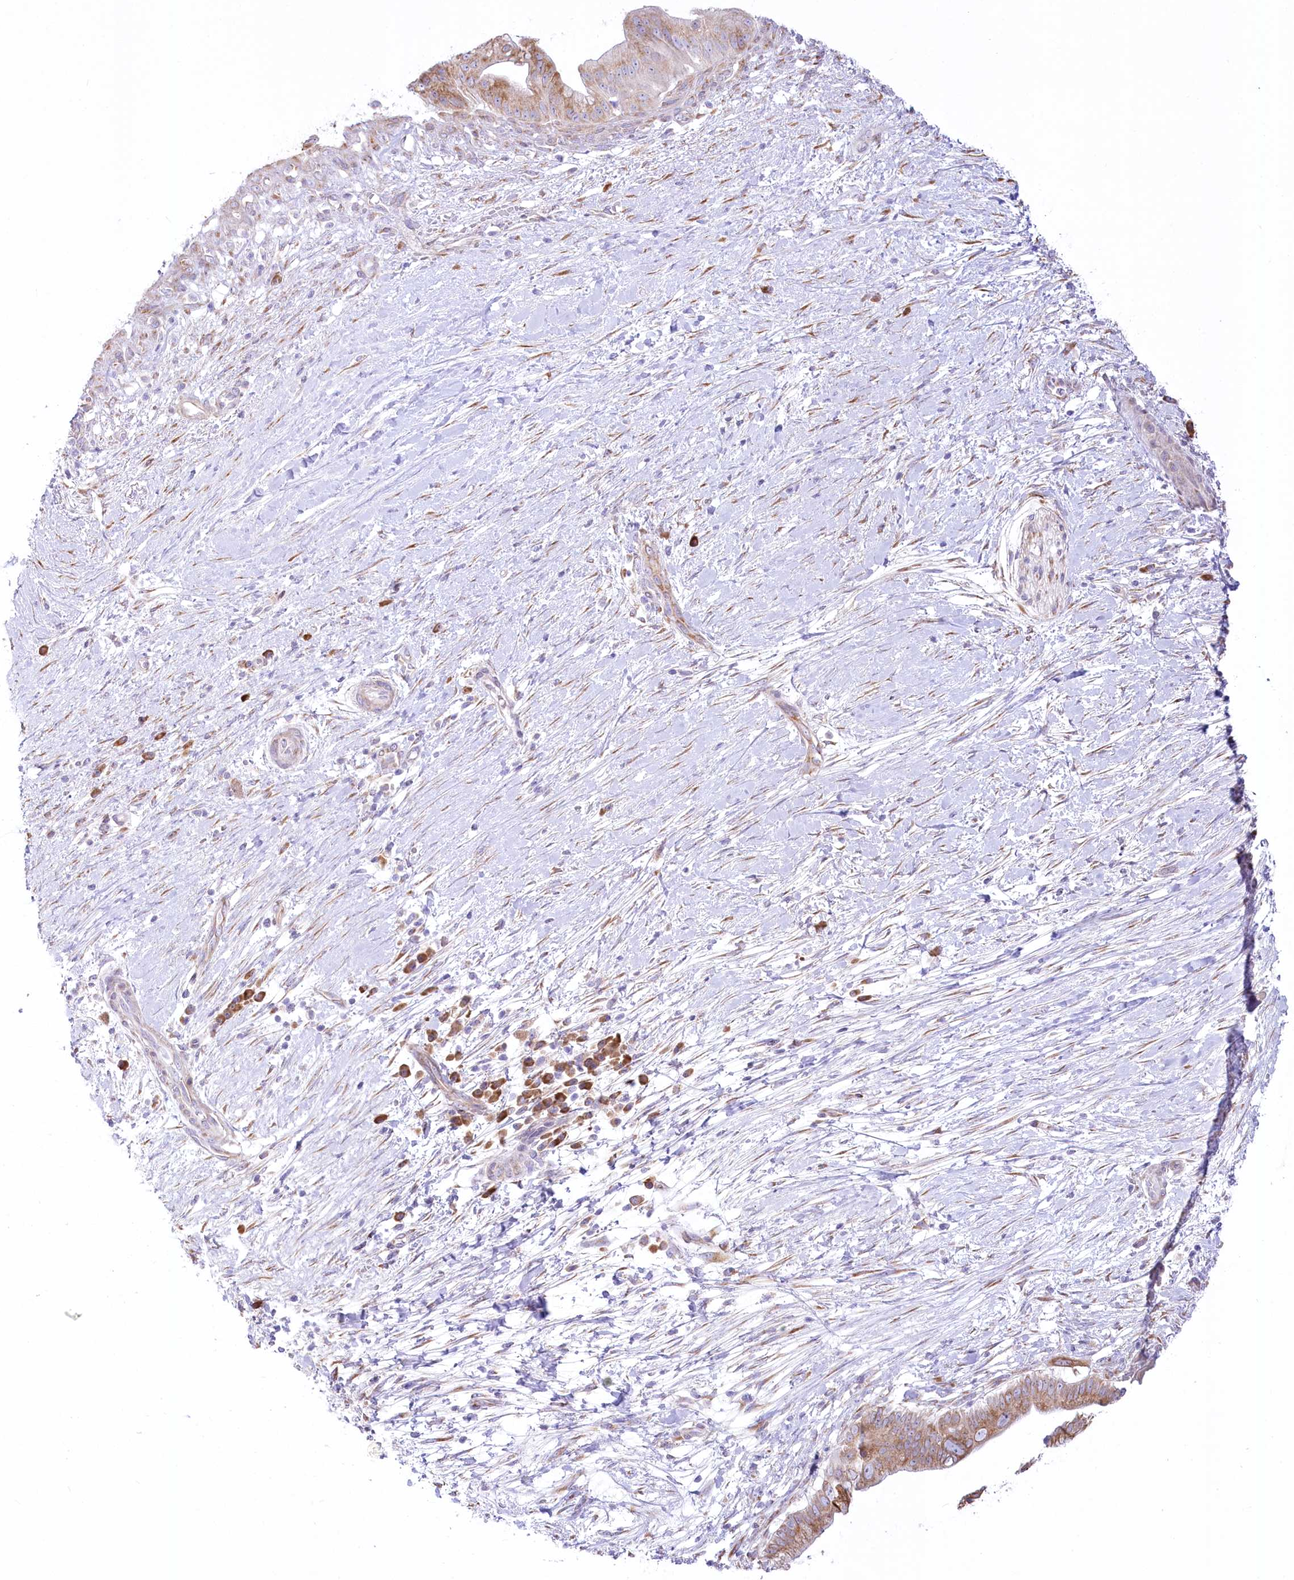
{"staining": {"intensity": "moderate", "quantity": ">75%", "location": "cytoplasmic/membranous"}, "tissue": "pancreatic cancer", "cell_type": "Tumor cells", "image_type": "cancer", "snomed": [{"axis": "morphology", "description": "Adenocarcinoma, NOS"}, {"axis": "topography", "description": "Pancreas"}], "caption": "Pancreatic cancer was stained to show a protein in brown. There is medium levels of moderate cytoplasmic/membranous staining in about >75% of tumor cells.", "gene": "STT3B", "patient": {"sex": "male", "age": 68}}